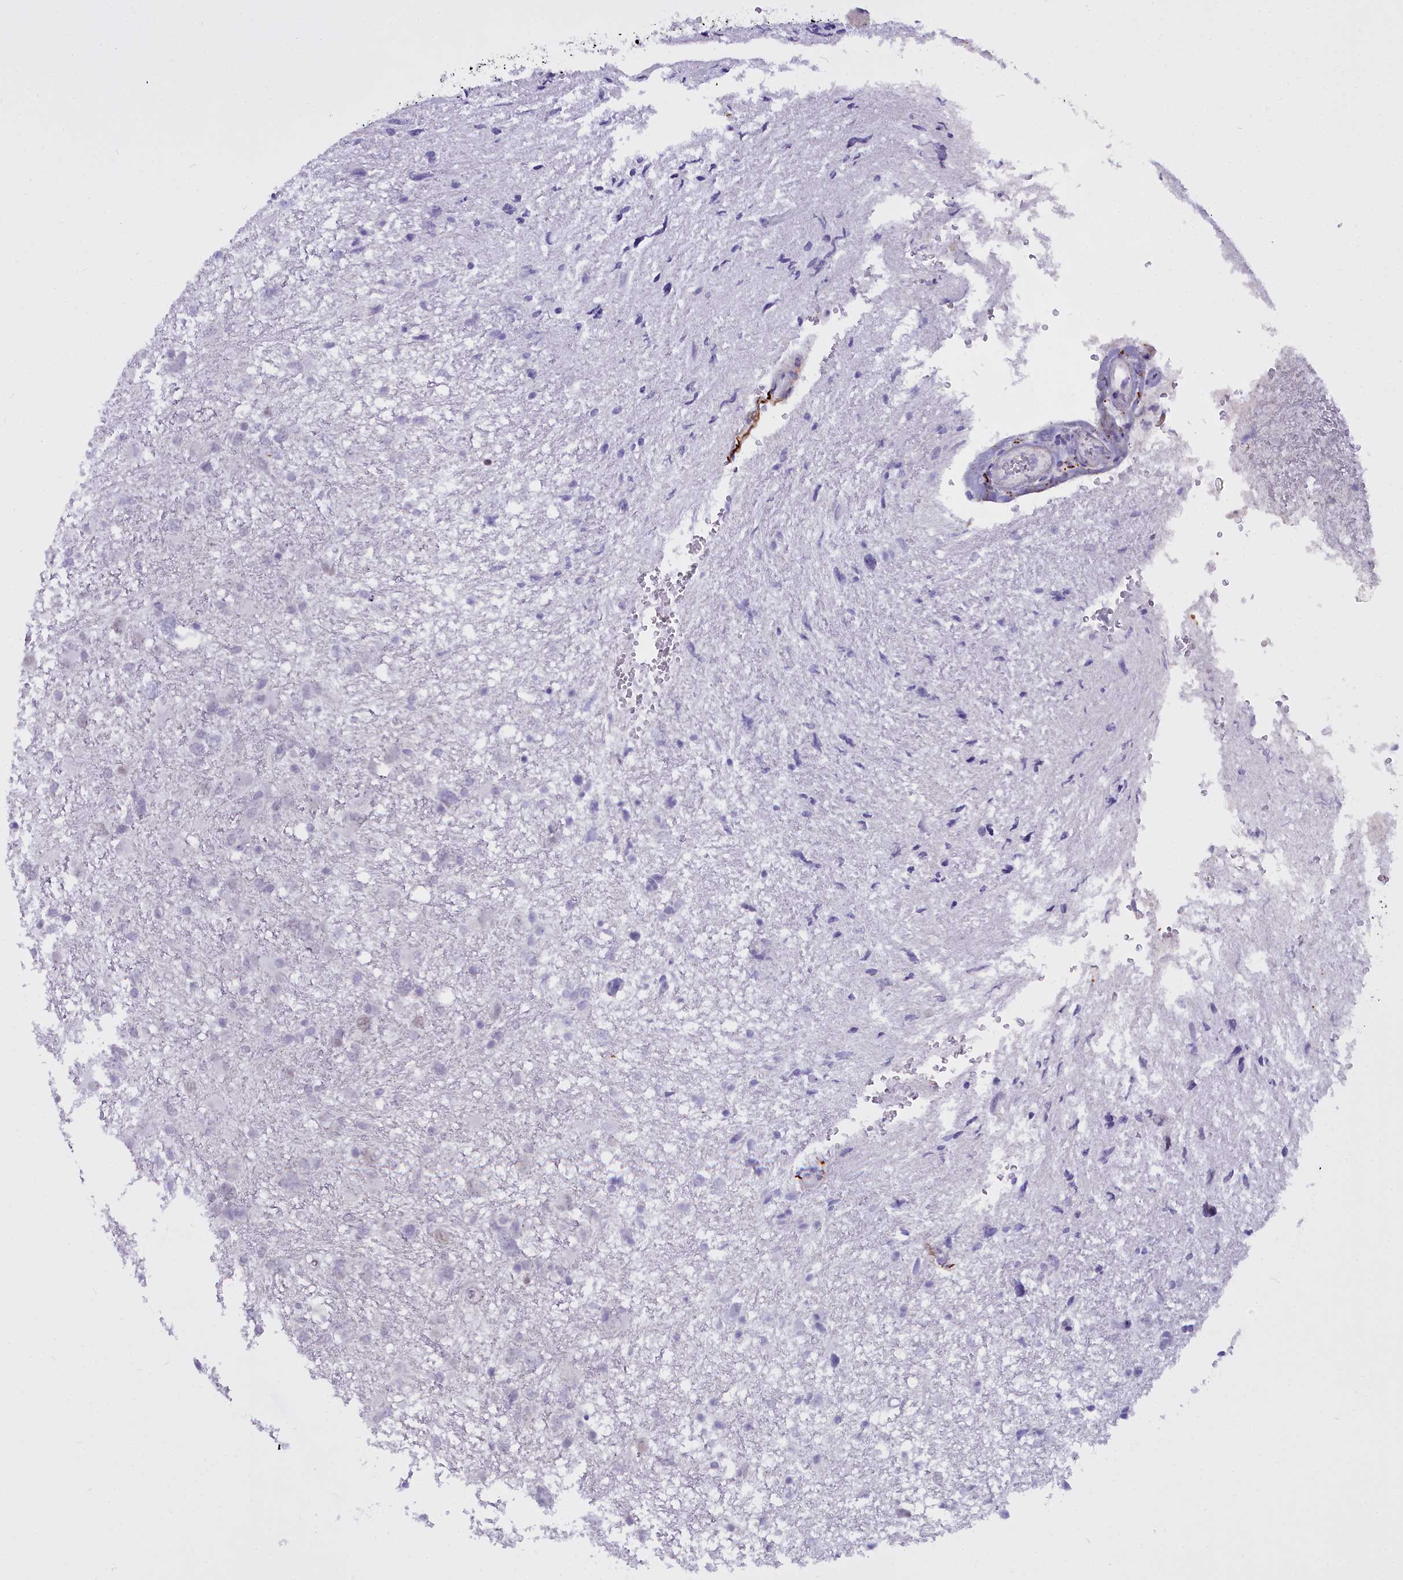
{"staining": {"intensity": "negative", "quantity": "none", "location": "none"}, "tissue": "glioma", "cell_type": "Tumor cells", "image_type": "cancer", "snomed": [{"axis": "morphology", "description": "Glioma, malignant, High grade"}, {"axis": "topography", "description": "Brain"}], "caption": "DAB (3,3'-diaminobenzidine) immunohistochemical staining of glioma displays no significant expression in tumor cells.", "gene": "OSTN", "patient": {"sex": "male", "age": 61}}